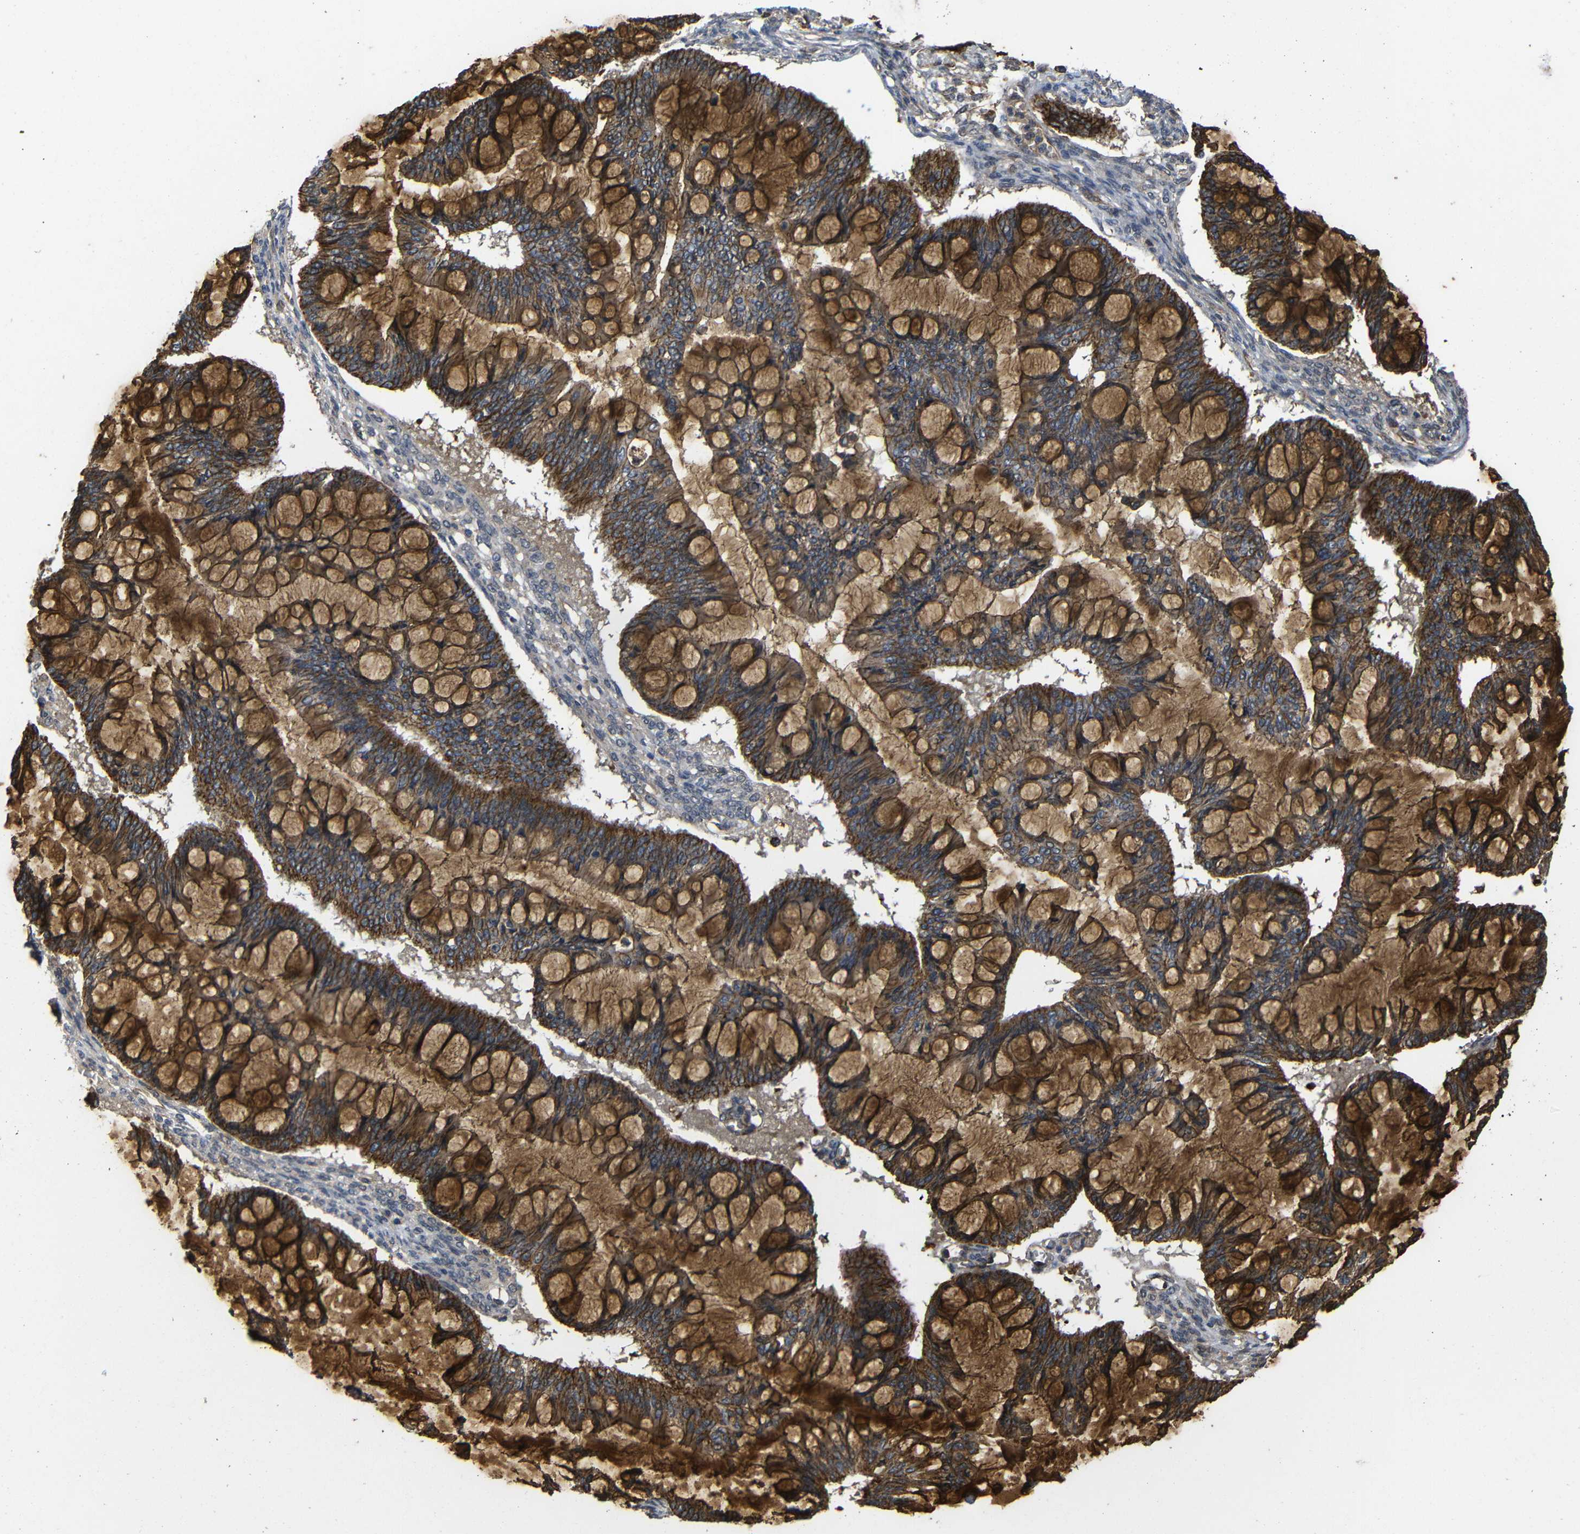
{"staining": {"intensity": "strong", "quantity": ">75%", "location": "cytoplasmic/membranous"}, "tissue": "ovarian cancer", "cell_type": "Tumor cells", "image_type": "cancer", "snomed": [{"axis": "morphology", "description": "Cystadenocarcinoma, mucinous, NOS"}, {"axis": "topography", "description": "Ovary"}], "caption": "Tumor cells exhibit high levels of strong cytoplasmic/membranous positivity in about >75% of cells in human ovarian cancer. The protein of interest is shown in brown color, while the nuclei are stained blue.", "gene": "NANOS1", "patient": {"sex": "female", "age": 73}}